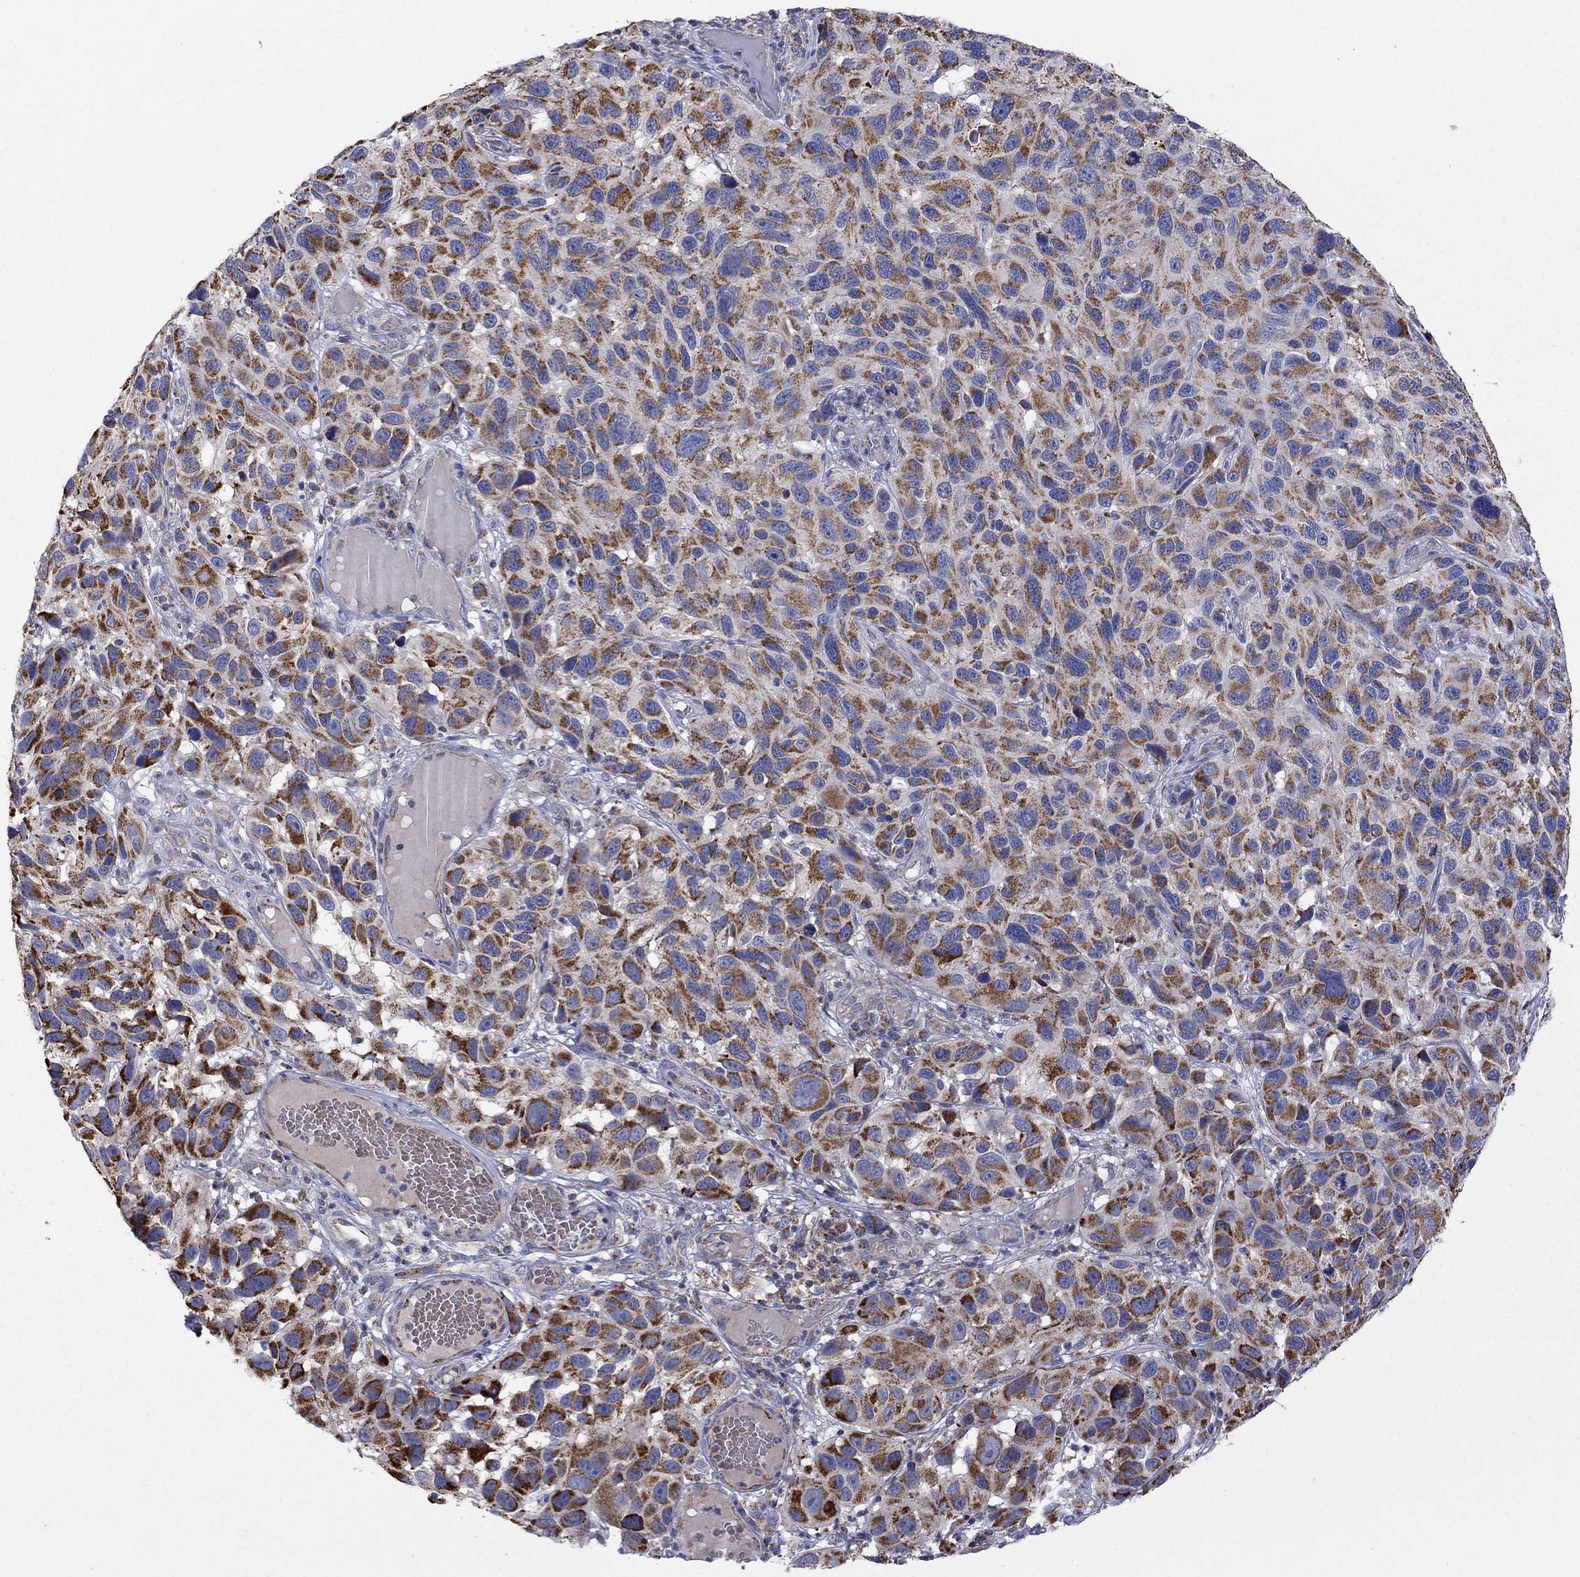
{"staining": {"intensity": "strong", "quantity": "25%-75%", "location": "cytoplasmic/membranous"}, "tissue": "melanoma", "cell_type": "Tumor cells", "image_type": "cancer", "snomed": [{"axis": "morphology", "description": "Malignant melanoma, NOS"}, {"axis": "topography", "description": "Skin"}], "caption": "Malignant melanoma stained for a protein exhibits strong cytoplasmic/membranous positivity in tumor cells.", "gene": "HPS5", "patient": {"sex": "male", "age": 53}}